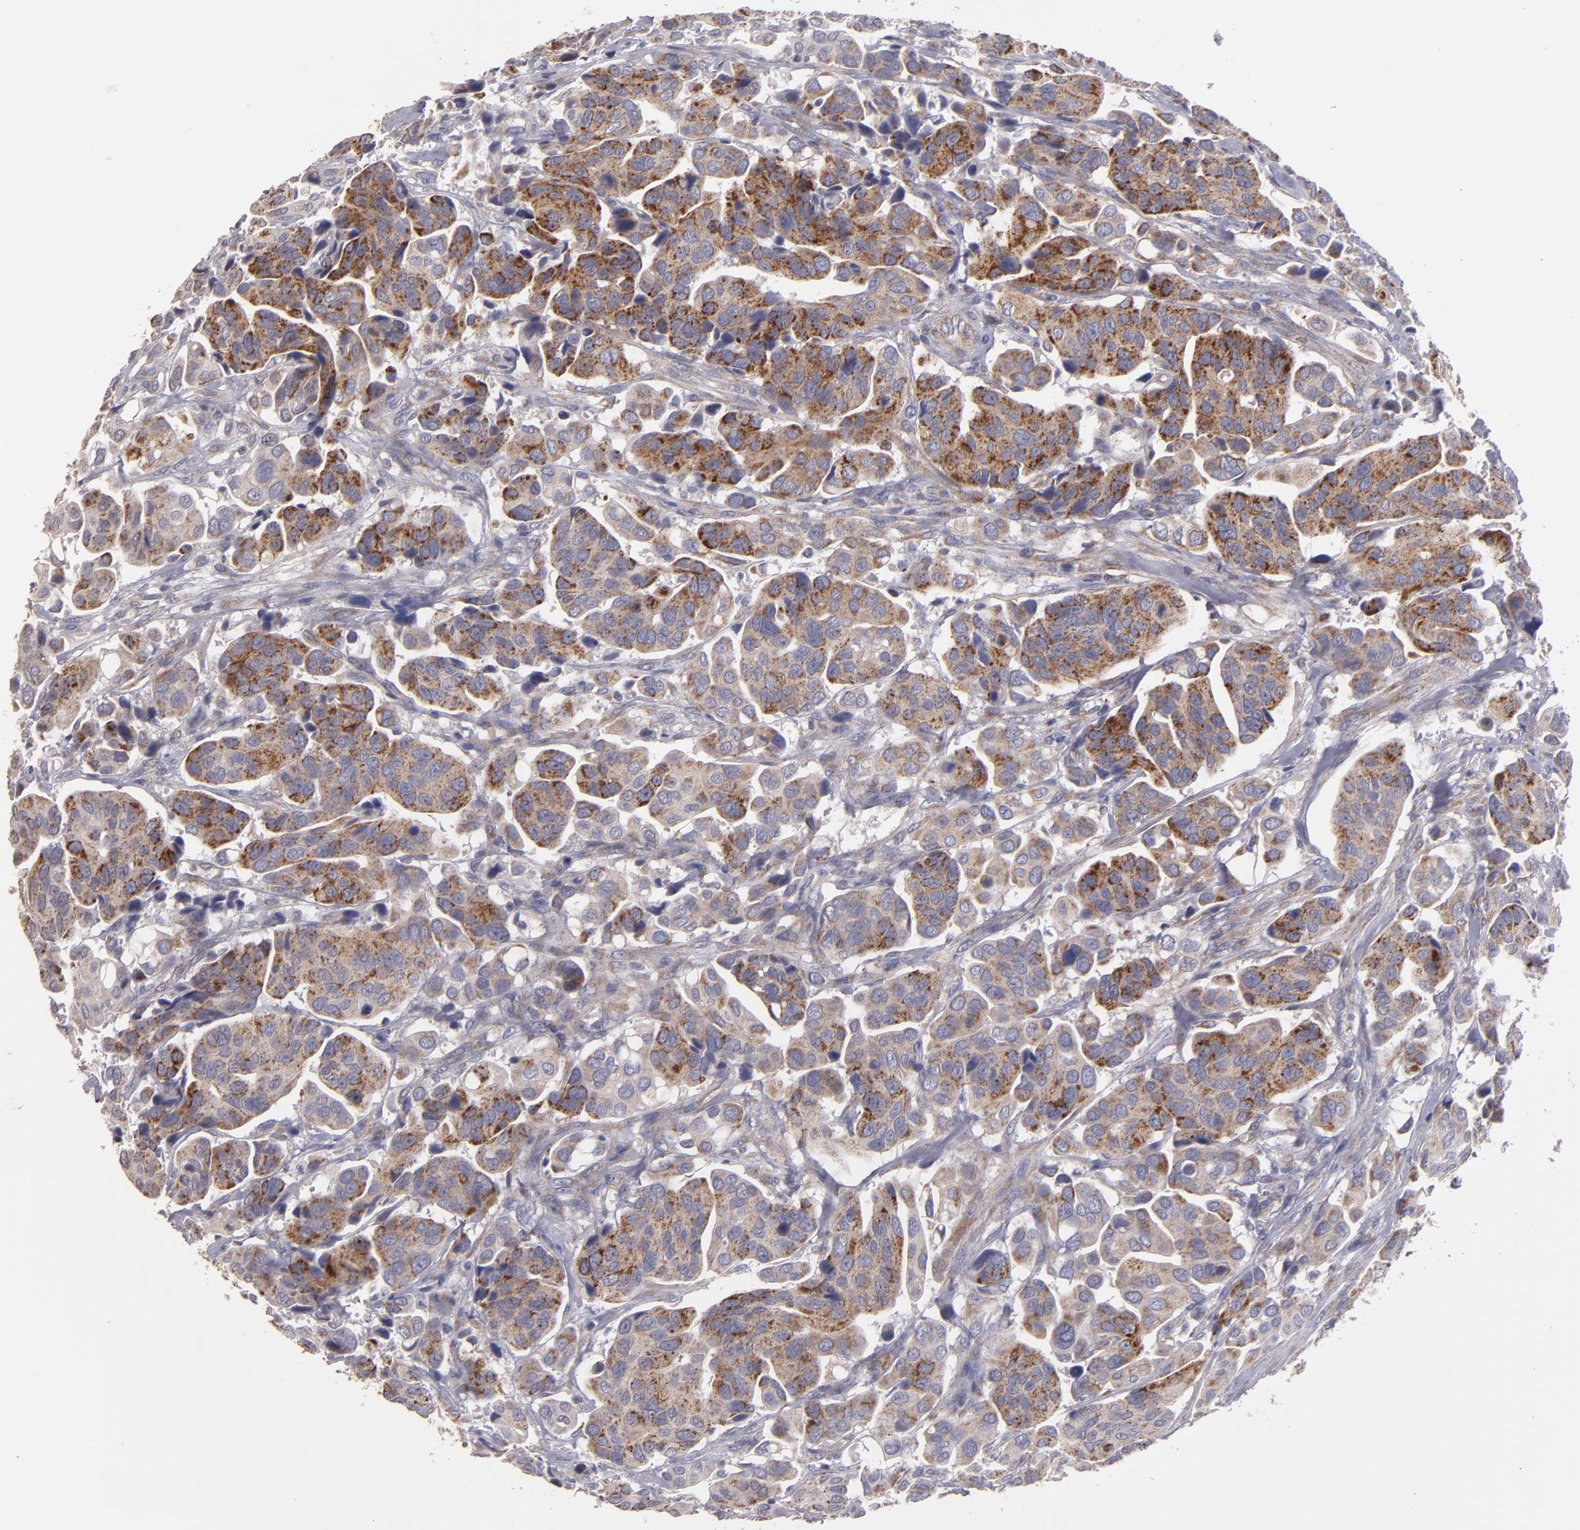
{"staining": {"intensity": "moderate", "quantity": ">75%", "location": "cytoplasmic/membranous"}, "tissue": "urothelial cancer", "cell_type": "Tumor cells", "image_type": "cancer", "snomed": [{"axis": "morphology", "description": "Adenocarcinoma, NOS"}, {"axis": "topography", "description": "Urinary bladder"}], "caption": "This is a histology image of immunohistochemistry (IHC) staining of urothelial cancer, which shows moderate expression in the cytoplasmic/membranous of tumor cells.", "gene": "CLTA", "patient": {"sex": "male", "age": 61}}